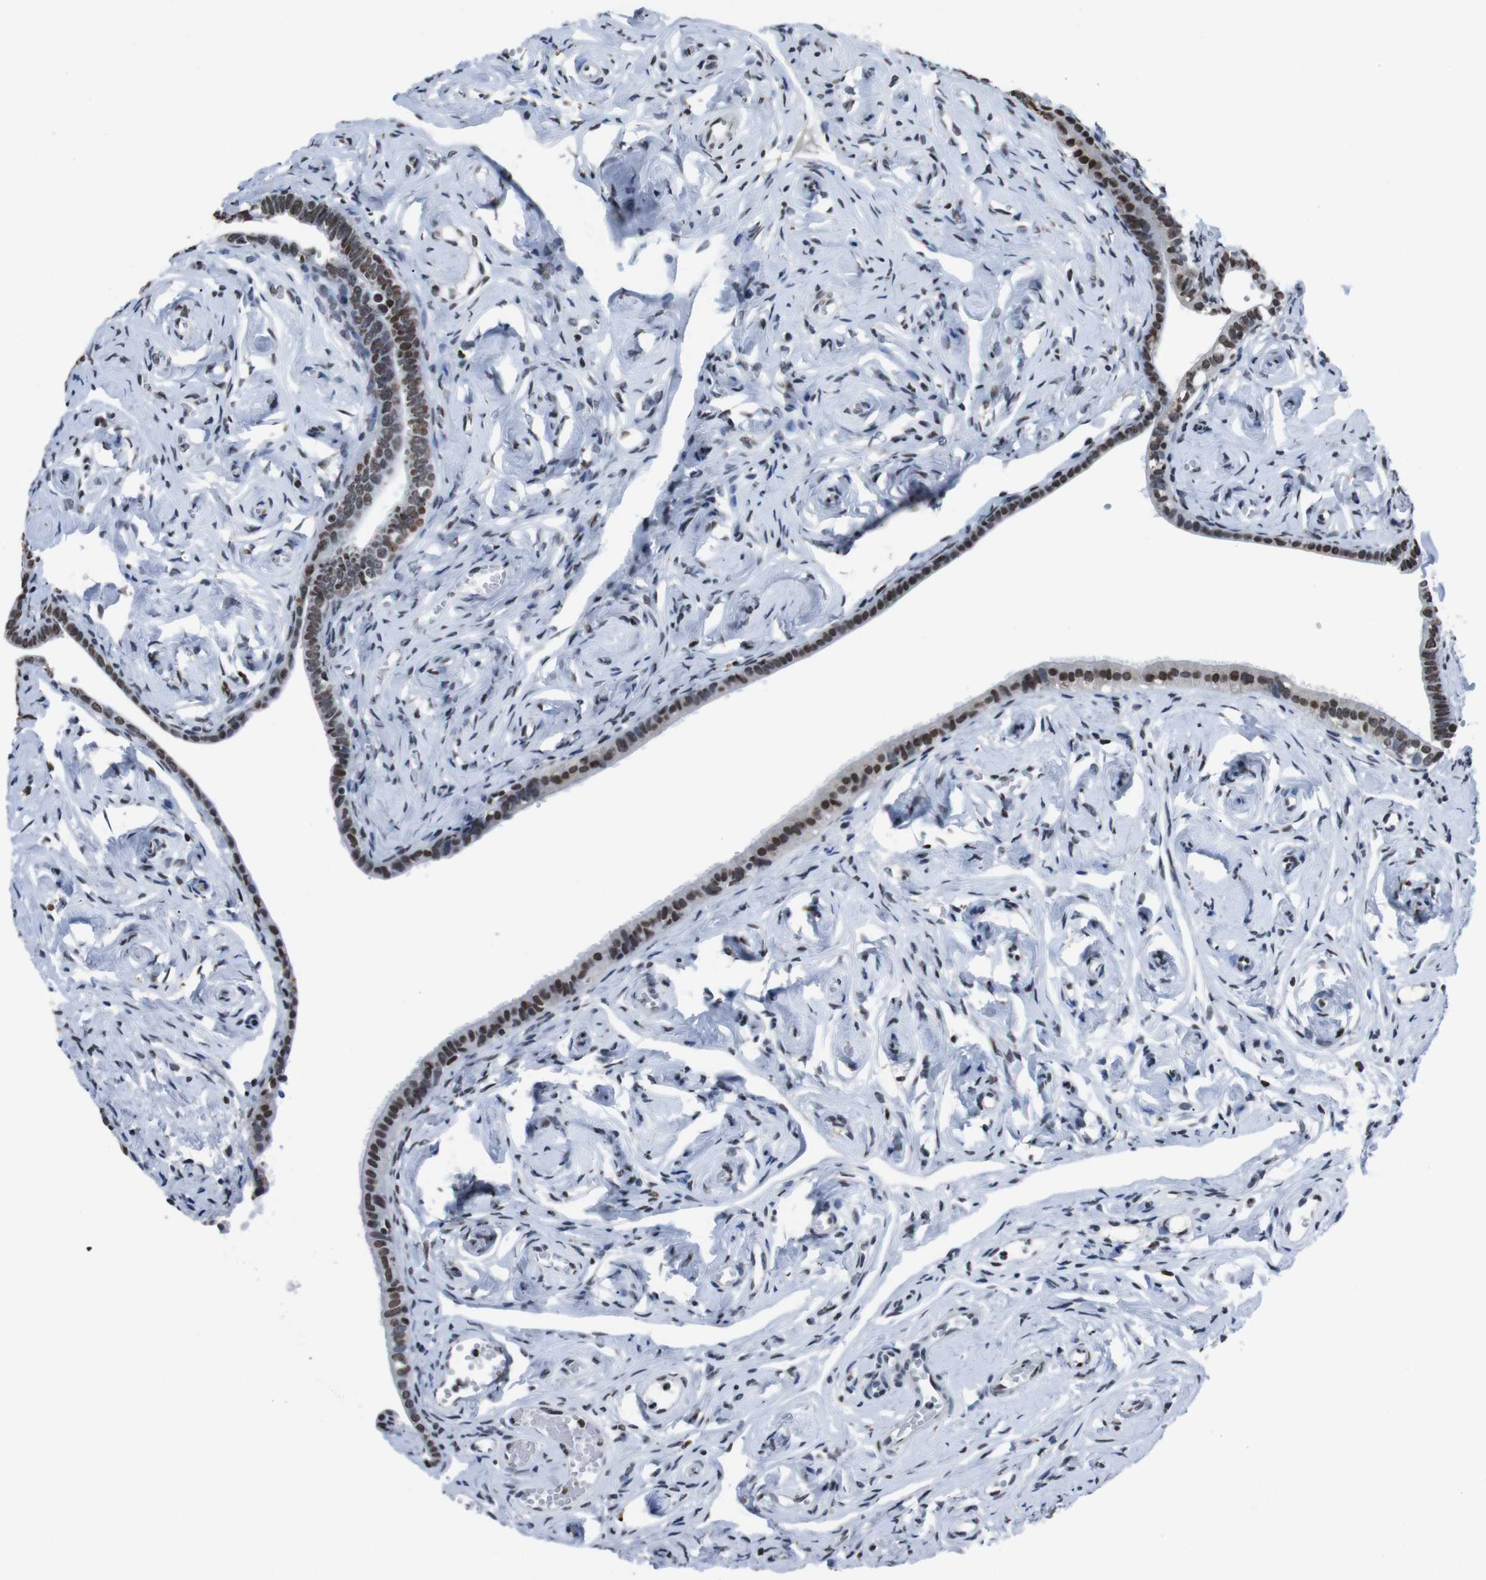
{"staining": {"intensity": "strong", "quantity": ">75%", "location": "nuclear"}, "tissue": "fallopian tube", "cell_type": "Glandular cells", "image_type": "normal", "snomed": [{"axis": "morphology", "description": "Normal tissue, NOS"}, {"axis": "topography", "description": "Fallopian tube"}], "caption": "Unremarkable fallopian tube was stained to show a protein in brown. There is high levels of strong nuclear staining in approximately >75% of glandular cells. The protein is stained brown, and the nuclei are stained in blue (DAB IHC with brightfield microscopy, high magnification).", "gene": "PIP4P2", "patient": {"sex": "female", "age": 71}}